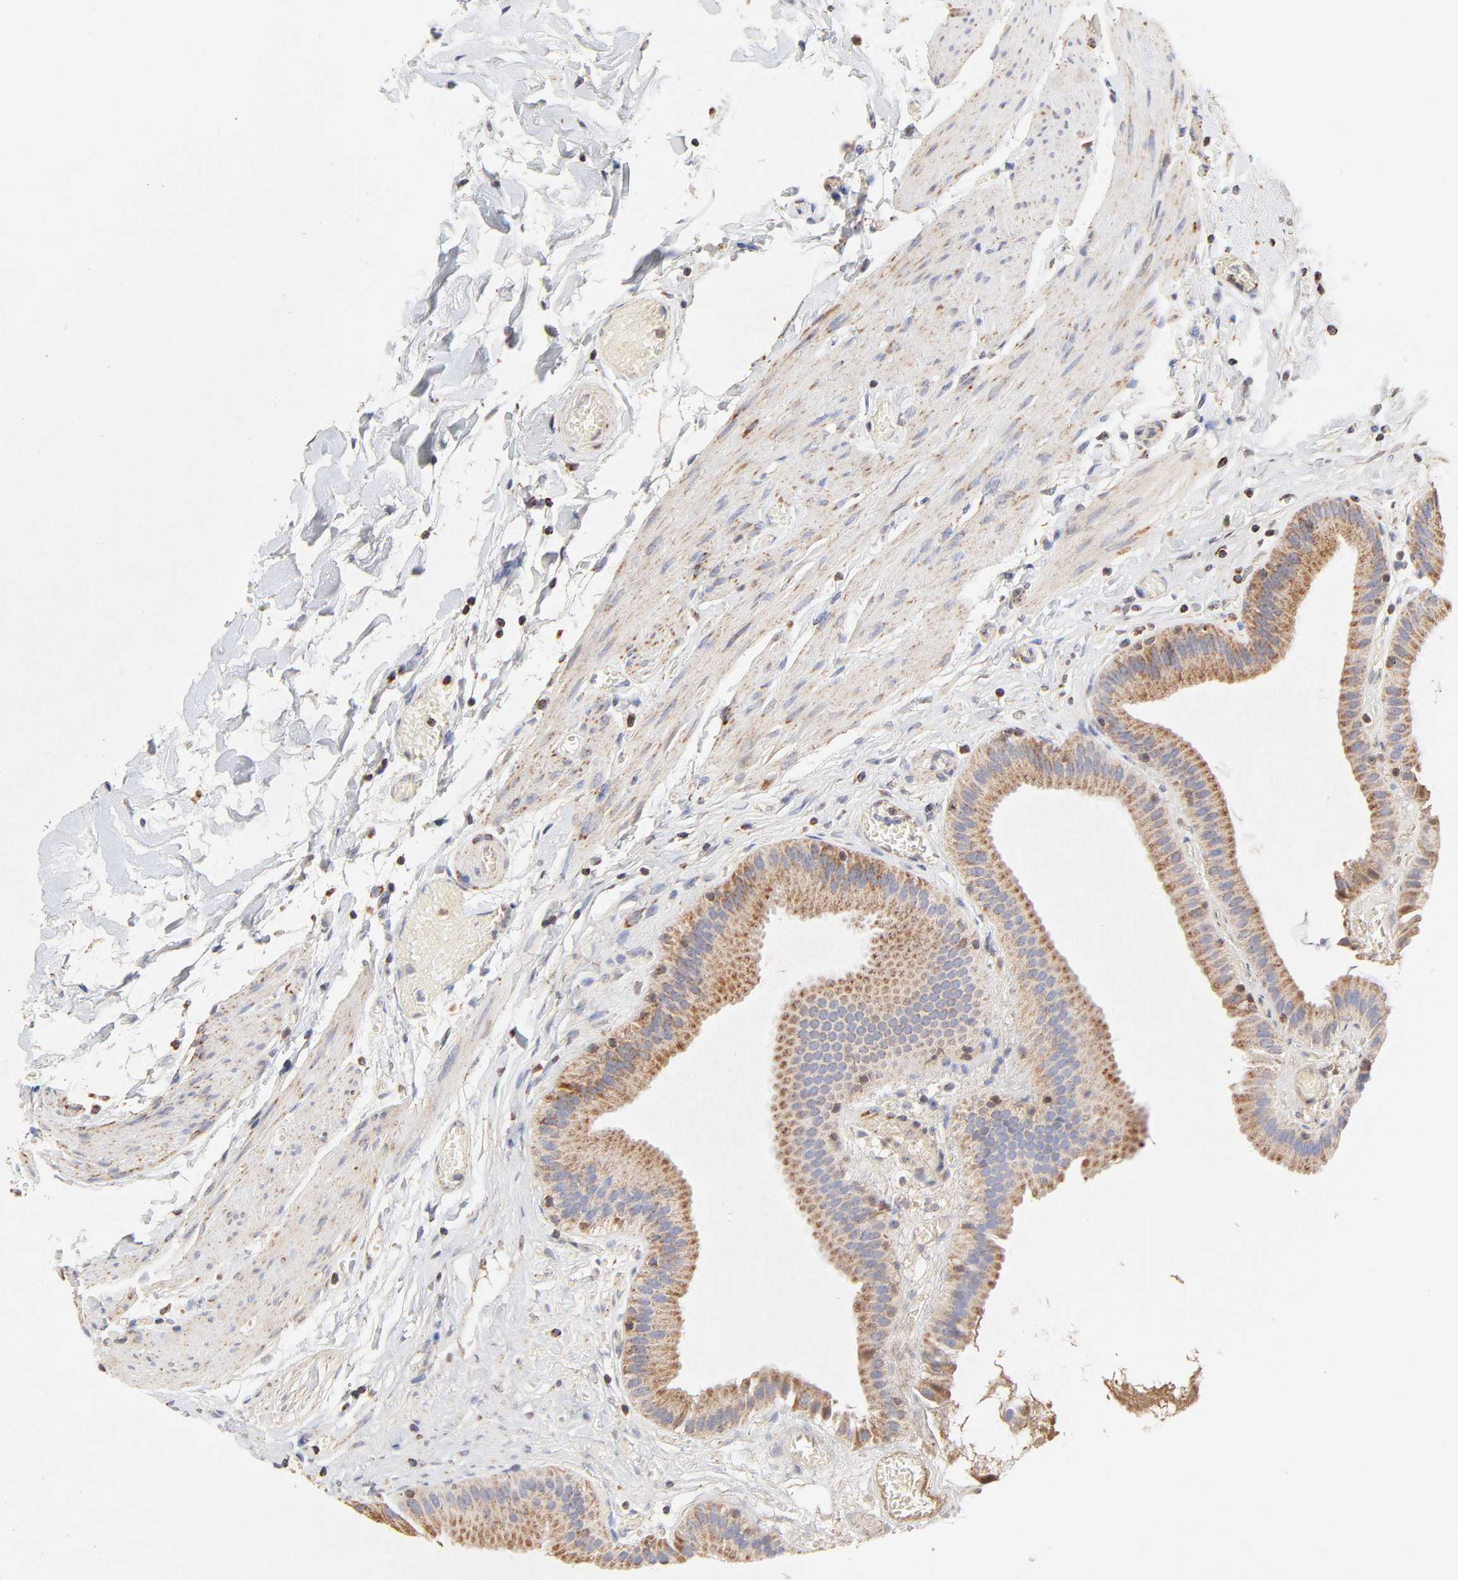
{"staining": {"intensity": "moderate", "quantity": ">75%", "location": "cytoplasmic/membranous"}, "tissue": "gallbladder", "cell_type": "Glandular cells", "image_type": "normal", "snomed": [{"axis": "morphology", "description": "Normal tissue, NOS"}, {"axis": "topography", "description": "Gallbladder"}], "caption": "DAB (3,3'-diaminobenzidine) immunohistochemical staining of normal gallbladder reveals moderate cytoplasmic/membranous protein positivity in approximately >75% of glandular cells.", "gene": "SSBP1", "patient": {"sex": "female", "age": 63}}